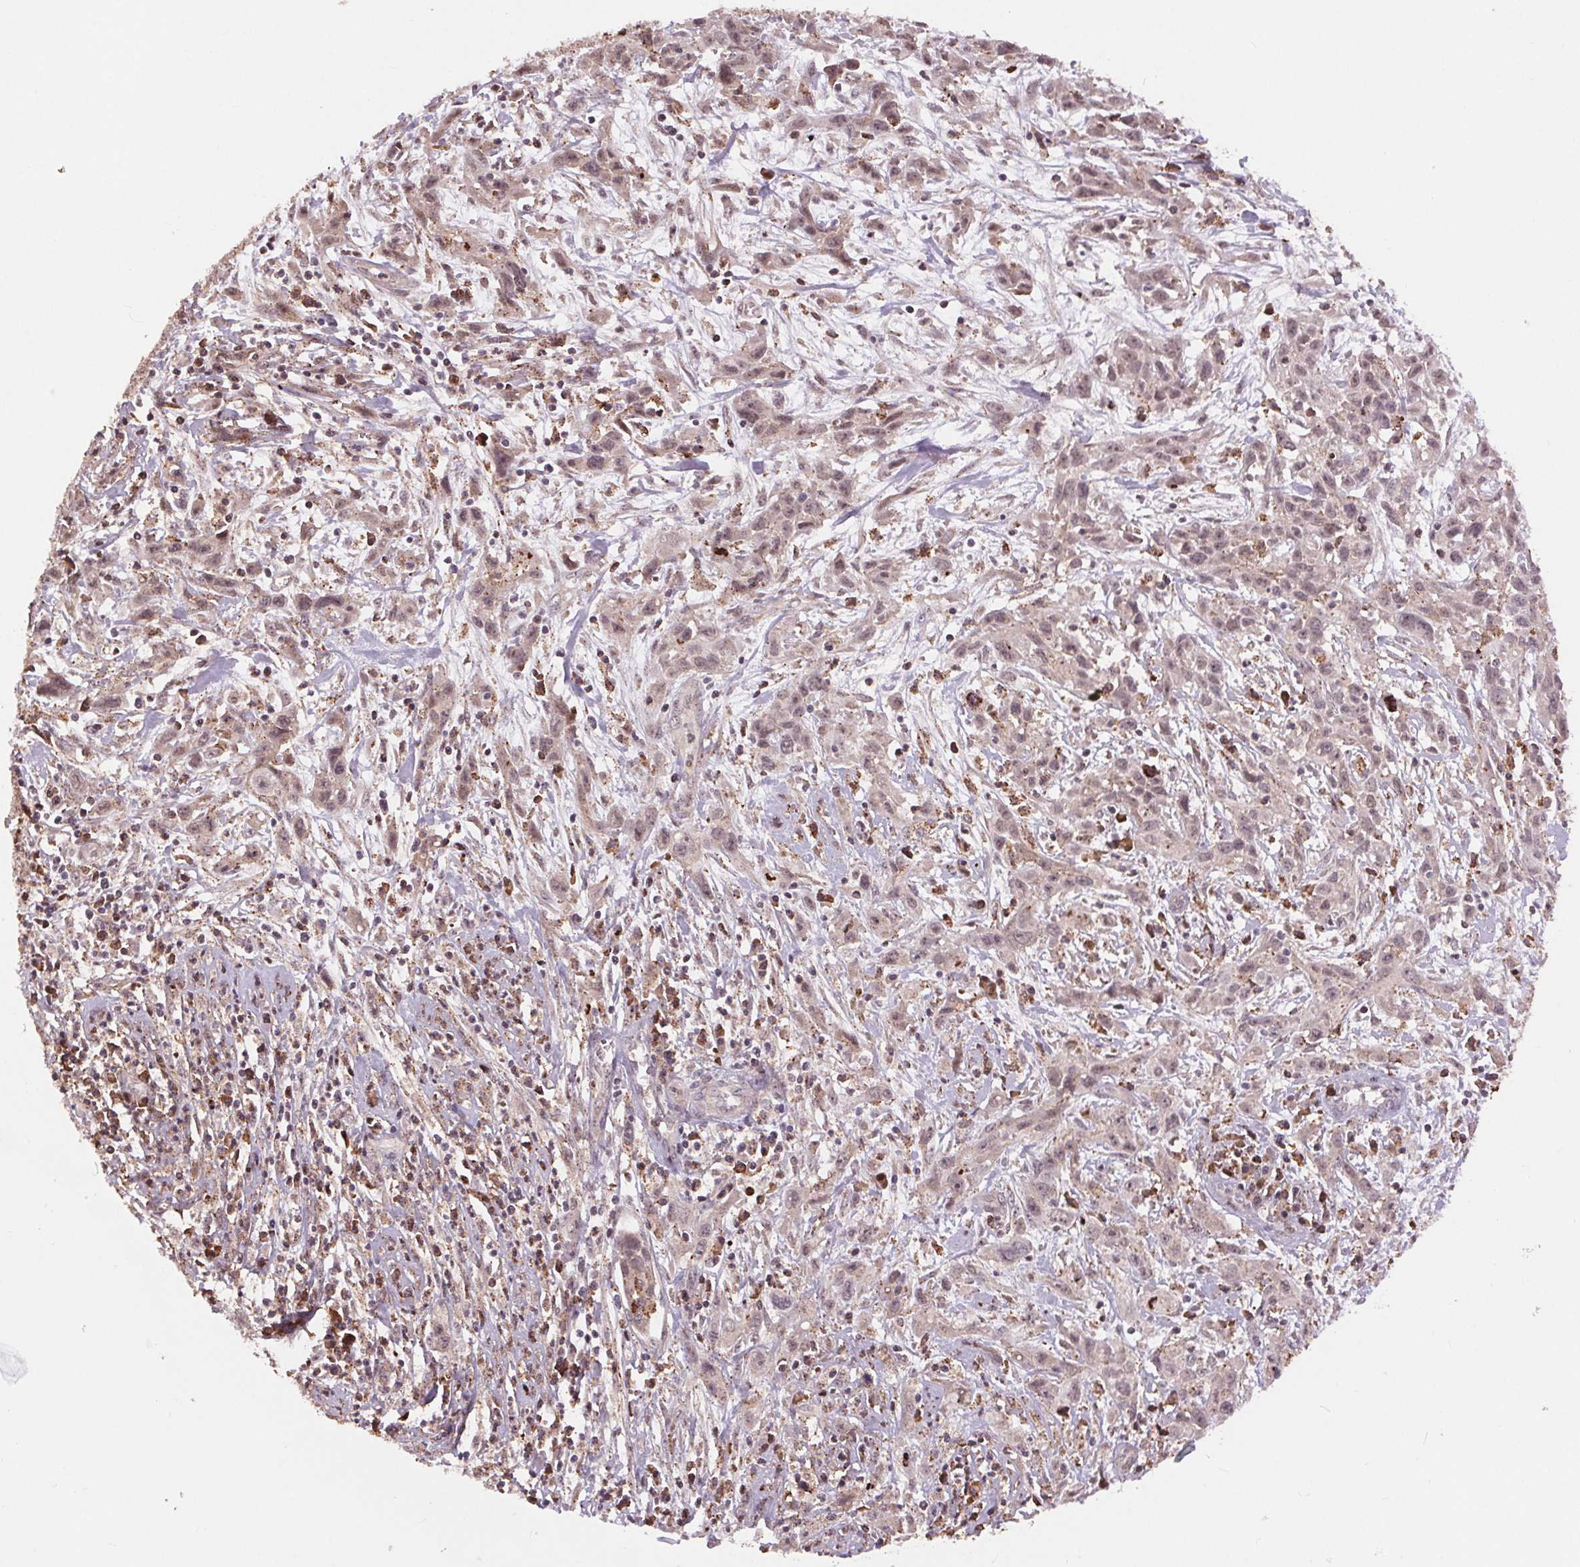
{"staining": {"intensity": "weak", "quantity": "25%-75%", "location": "cytoplasmic/membranous"}, "tissue": "cervical cancer", "cell_type": "Tumor cells", "image_type": "cancer", "snomed": [{"axis": "morphology", "description": "Squamous cell carcinoma, NOS"}, {"axis": "topography", "description": "Cervix"}], "caption": "Cervical cancer (squamous cell carcinoma) stained with a protein marker shows weak staining in tumor cells.", "gene": "CHMP4B", "patient": {"sex": "female", "age": 38}}